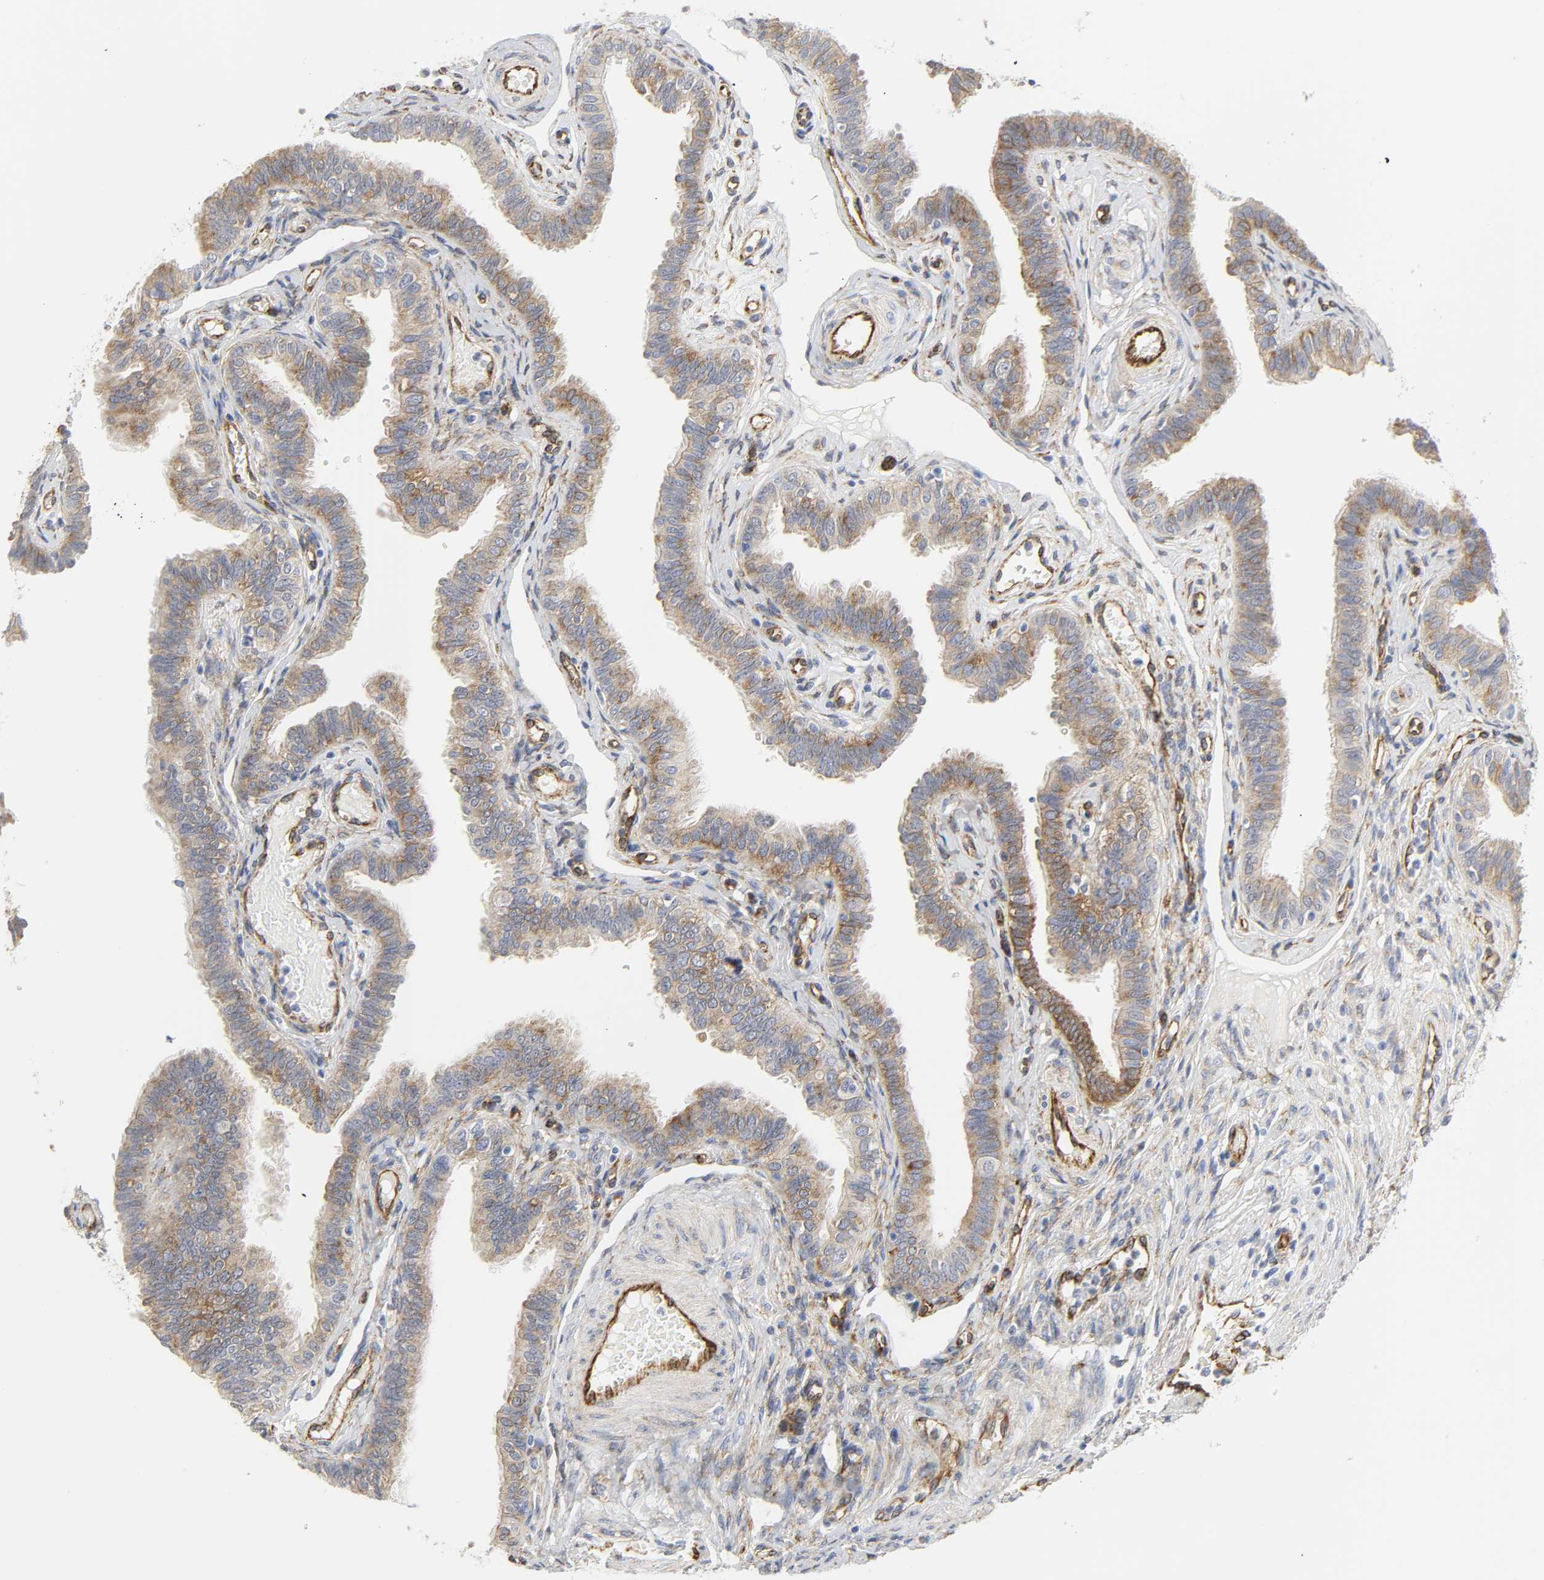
{"staining": {"intensity": "moderate", "quantity": ">75%", "location": "cytoplasmic/membranous"}, "tissue": "fallopian tube", "cell_type": "Glandular cells", "image_type": "normal", "snomed": [{"axis": "morphology", "description": "Normal tissue, NOS"}, {"axis": "morphology", "description": "Dermoid, NOS"}, {"axis": "topography", "description": "Fallopian tube"}], "caption": "This is an image of immunohistochemistry (IHC) staining of benign fallopian tube, which shows moderate staining in the cytoplasmic/membranous of glandular cells.", "gene": "DOCK1", "patient": {"sex": "female", "age": 33}}